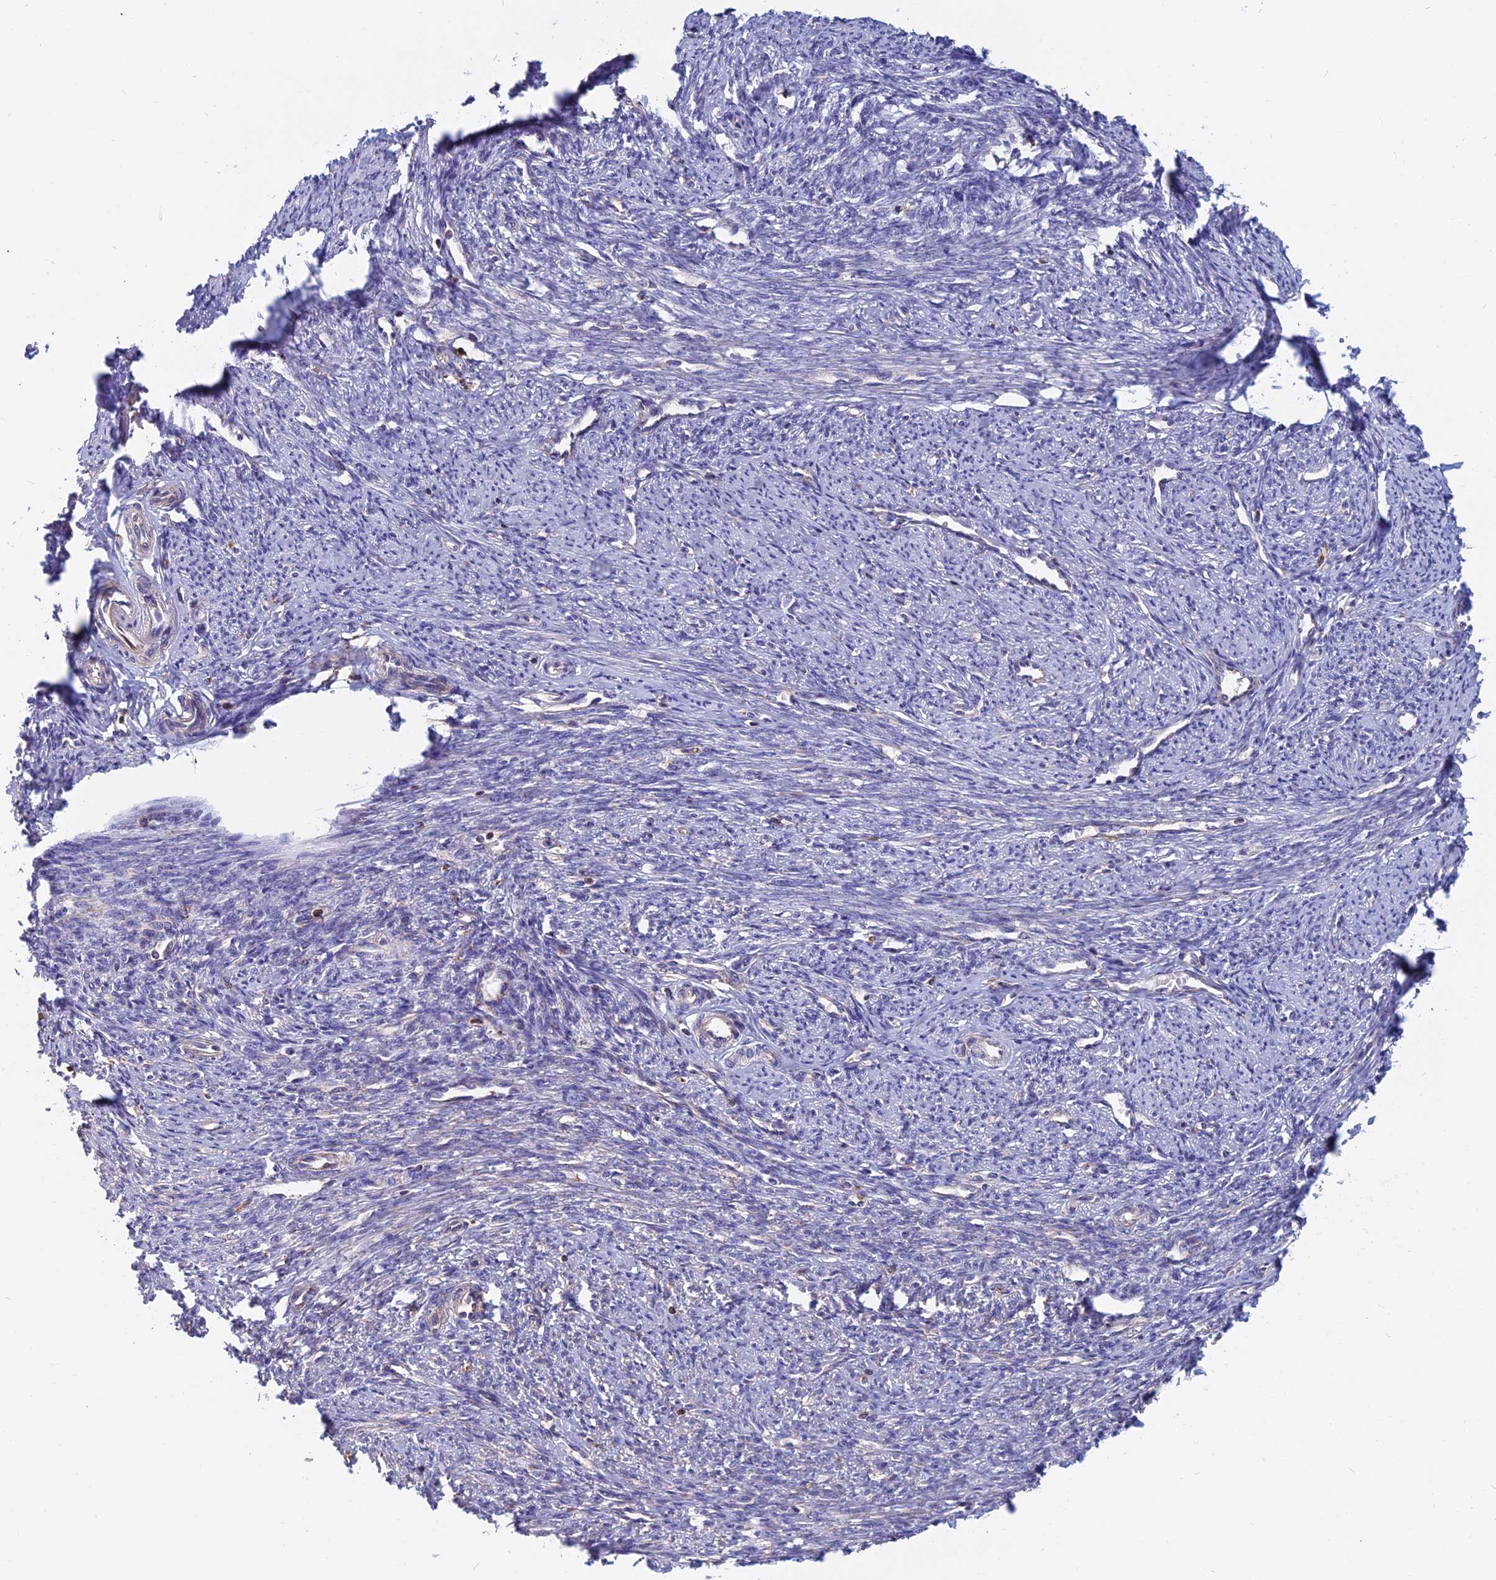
{"staining": {"intensity": "weak", "quantity": "25%-75%", "location": "cytoplasmic/membranous"}, "tissue": "smooth muscle", "cell_type": "Smooth muscle cells", "image_type": "normal", "snomed": [{"axis": "morphology", "description": "Normal tissue, NOS"}, {"axis": "topography", "description": "Smooth muscle"}, {"axis": "topography", "description": "Uterus"}], "caption": "IHC (DAB (3,3'-diaminobenzidine)) staining of normal smooth muscle shows weak cytoplasmic/membranous protein staining in about 25%-75% of smooth muscle cells.", "gene": "HSD17B8", "patient": {"sex": "female", "age": 59}}